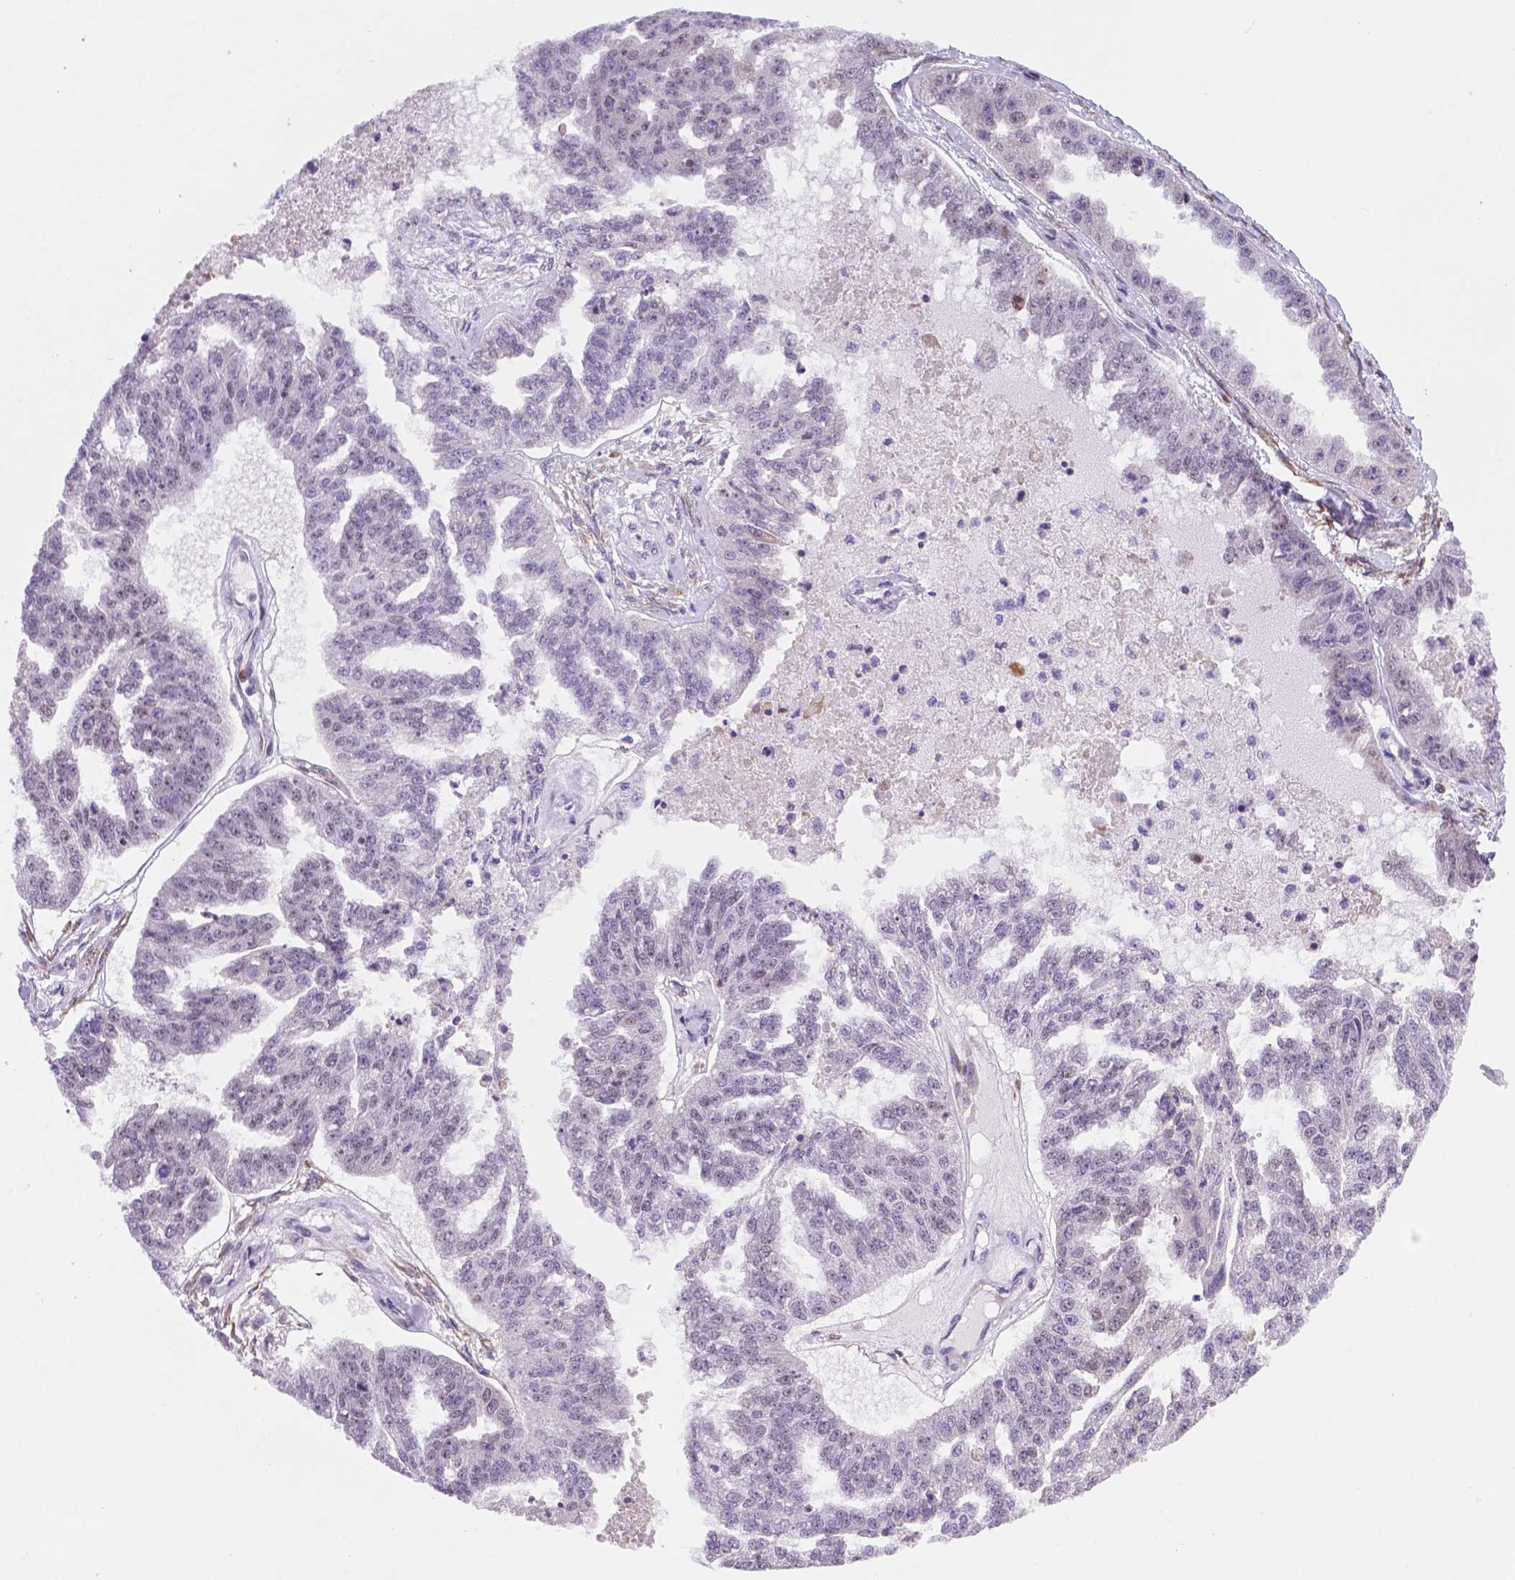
{"staining": {"intensity": "negative", "quantity": "none", "location": "none"}, "tissue": "ovarian cancer", "cell_type": "Tumor cells", "image_type": "cancer", "snomed": [{"axis": "morphology", "description": "Cystadenocarcinoma, serous, NOS"}, {"axis": "topography", "description": "Ovary"}], "caption": "IHC micrograph of neoplastic tissue: ovarian serous cystadenocarcinoma stained with DAB (3,3'-diaminobenzidine) exhibits no significant protein expression in tumor cells. (DAB immunohistochemistry (IHC), high magnification).", "gene": "FNIP1", "patient": {"sex": "female", "age": 58}}